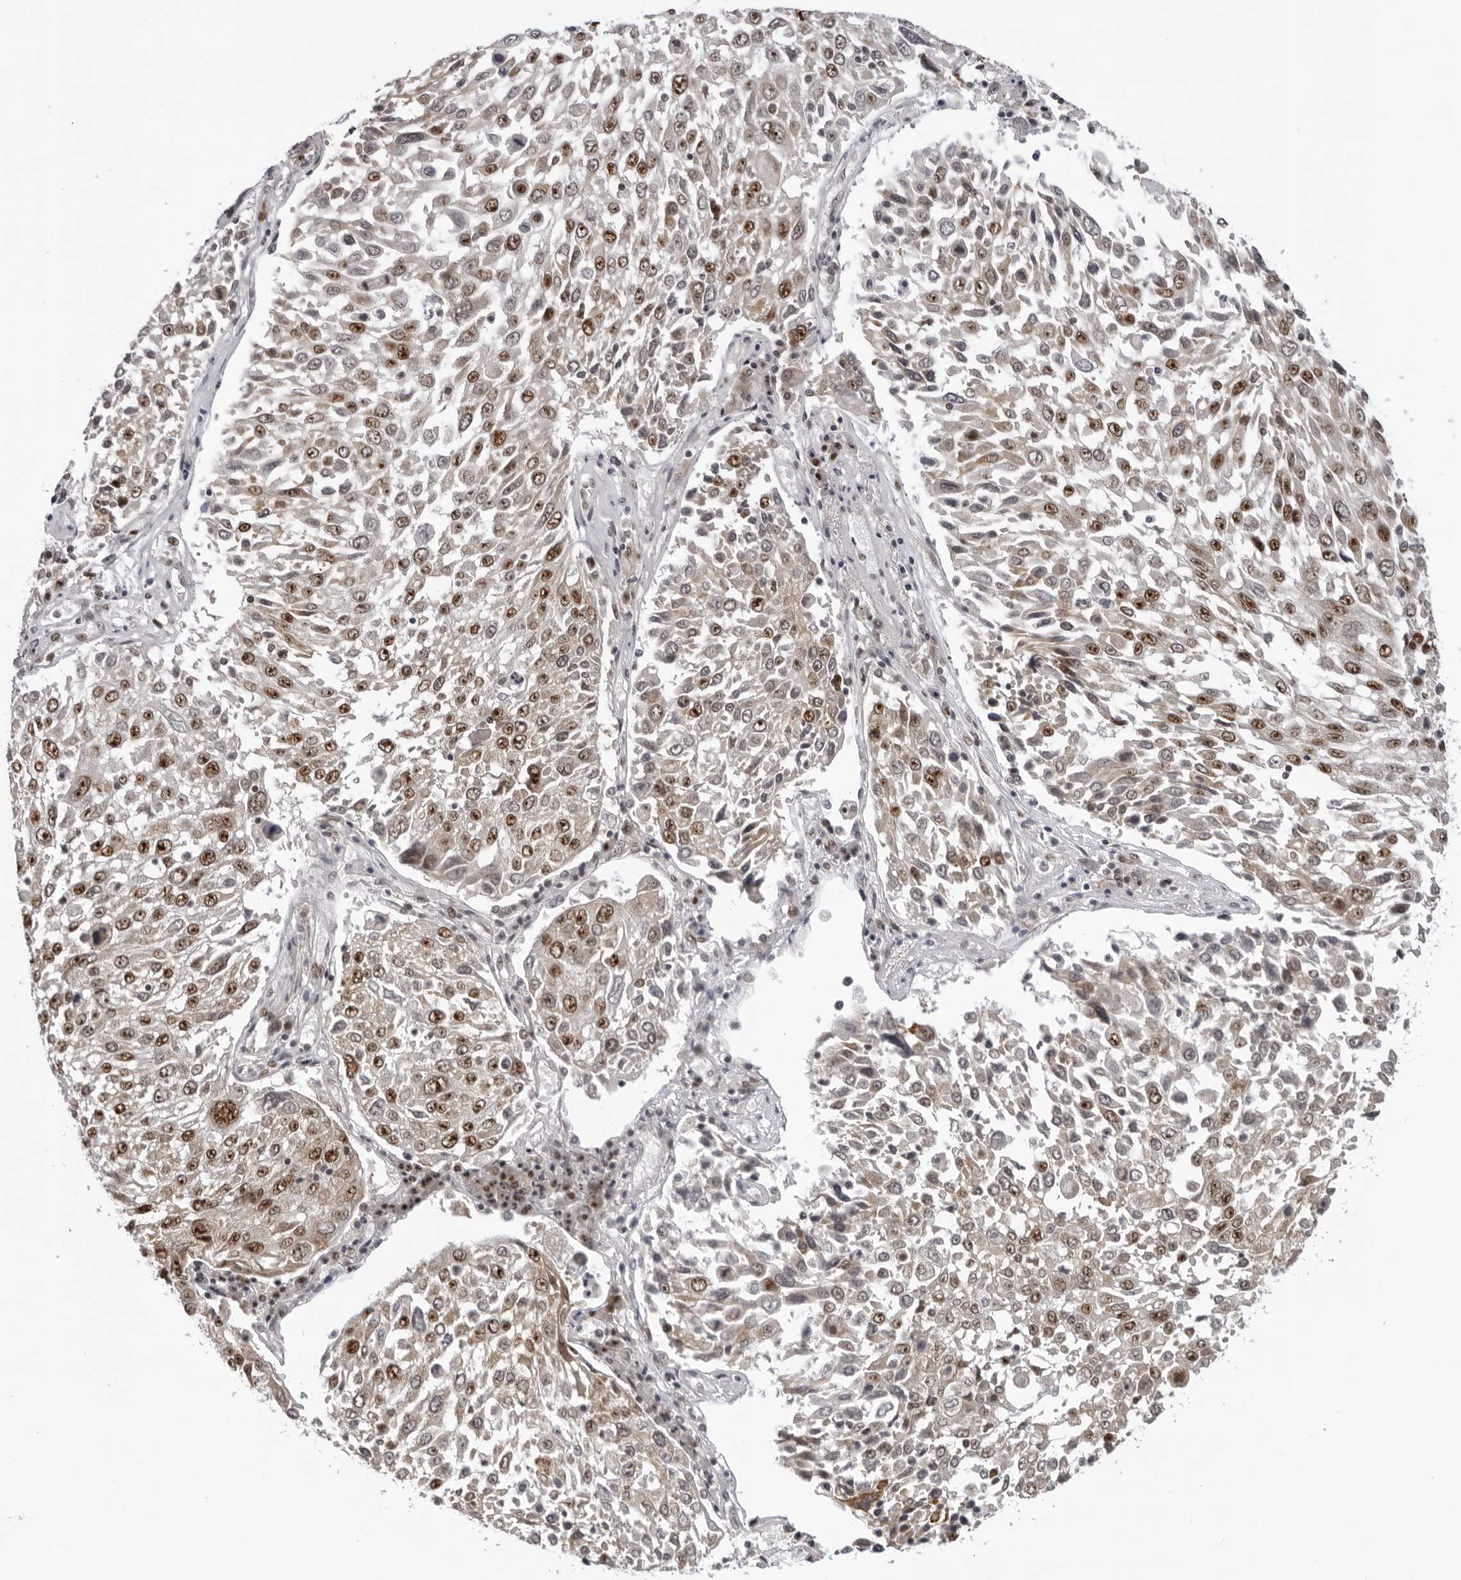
{"staining": {"intensity": "moderate", "quantity": ">75%", "location": "nuclear"}, "tissue": "lung cancer", "cell_type": "Tumor cells", "image_type": "cancer", "snomed": [{"axis": "morphology", "description": "Squamous cell carcinoma, NOS"}, {"axis": "topography", "description": "Lung"}], "caption": "This photomicrograph reveals squamous cell carcinoma (lung) stained with IHC to label a protein in brown. The nuclear of tumor cells show moderate positivity for the protein. Nuclei are counter-stained blue.", "gene": "HEXIM2", "patient": {"sex": "male", "age": 65}}